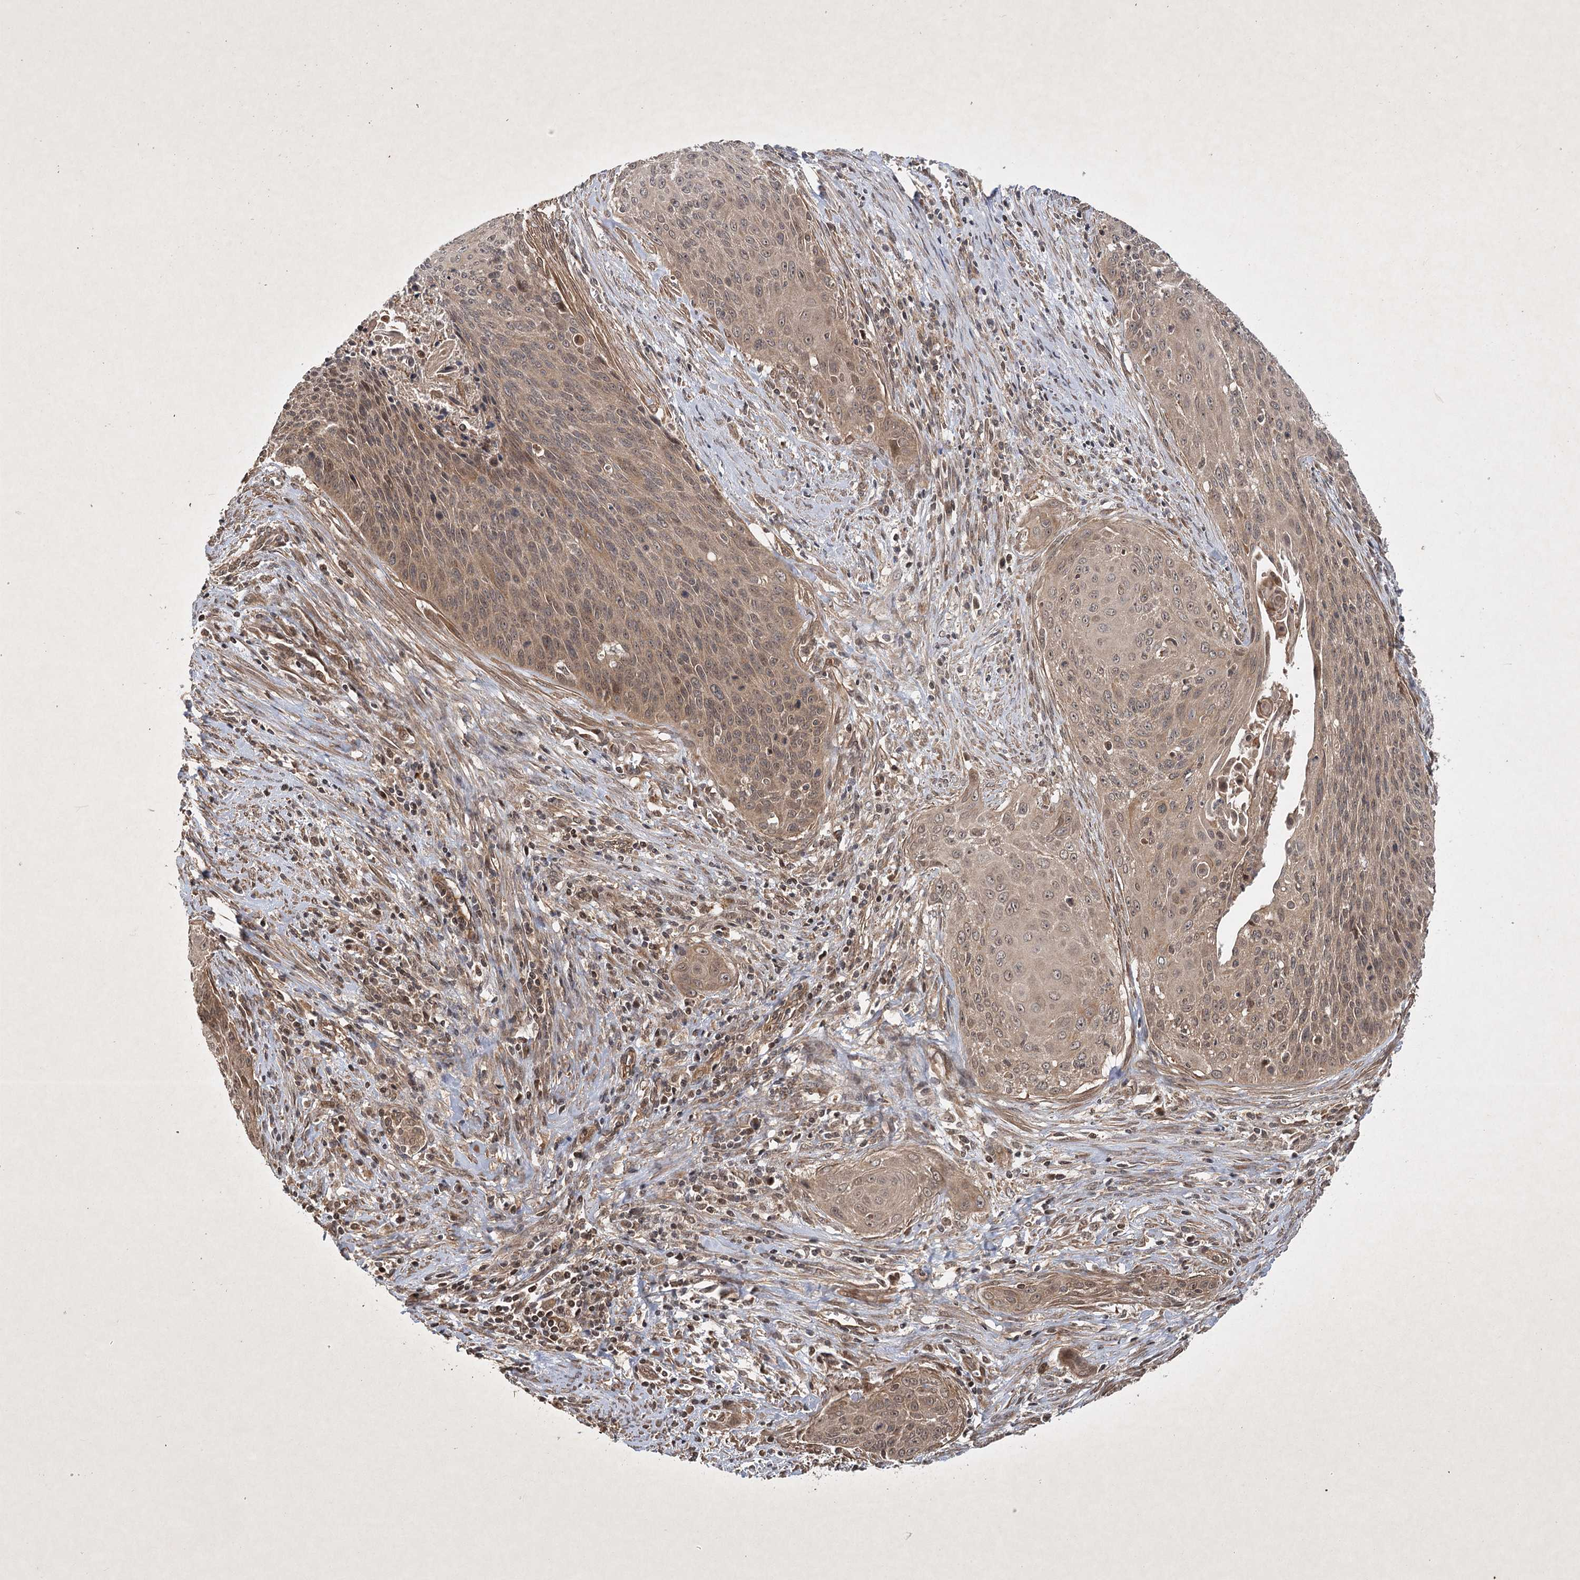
{"staining": {"intensity": "moderate", "quantity": ">75%", "location": "cytoplasmic/membranous"}, "tissue": "cervical cancer", "cell_type": "Tumor cells", "image_type": "cancer", "snomed": [{"axis": "morphology", "description": "Squamous cell carcinoma, NOS"}, {"axis": "topography", "description": "Cervix"}], "caption": "Approximately >75% of tumor cells in cervical cancer display moderate cytoplasmic/membranous protein positivity as visualized by brown immunohistochemical staining.", "gene": "INSIG2", "patient": {"sex": "female", "age": 55}}